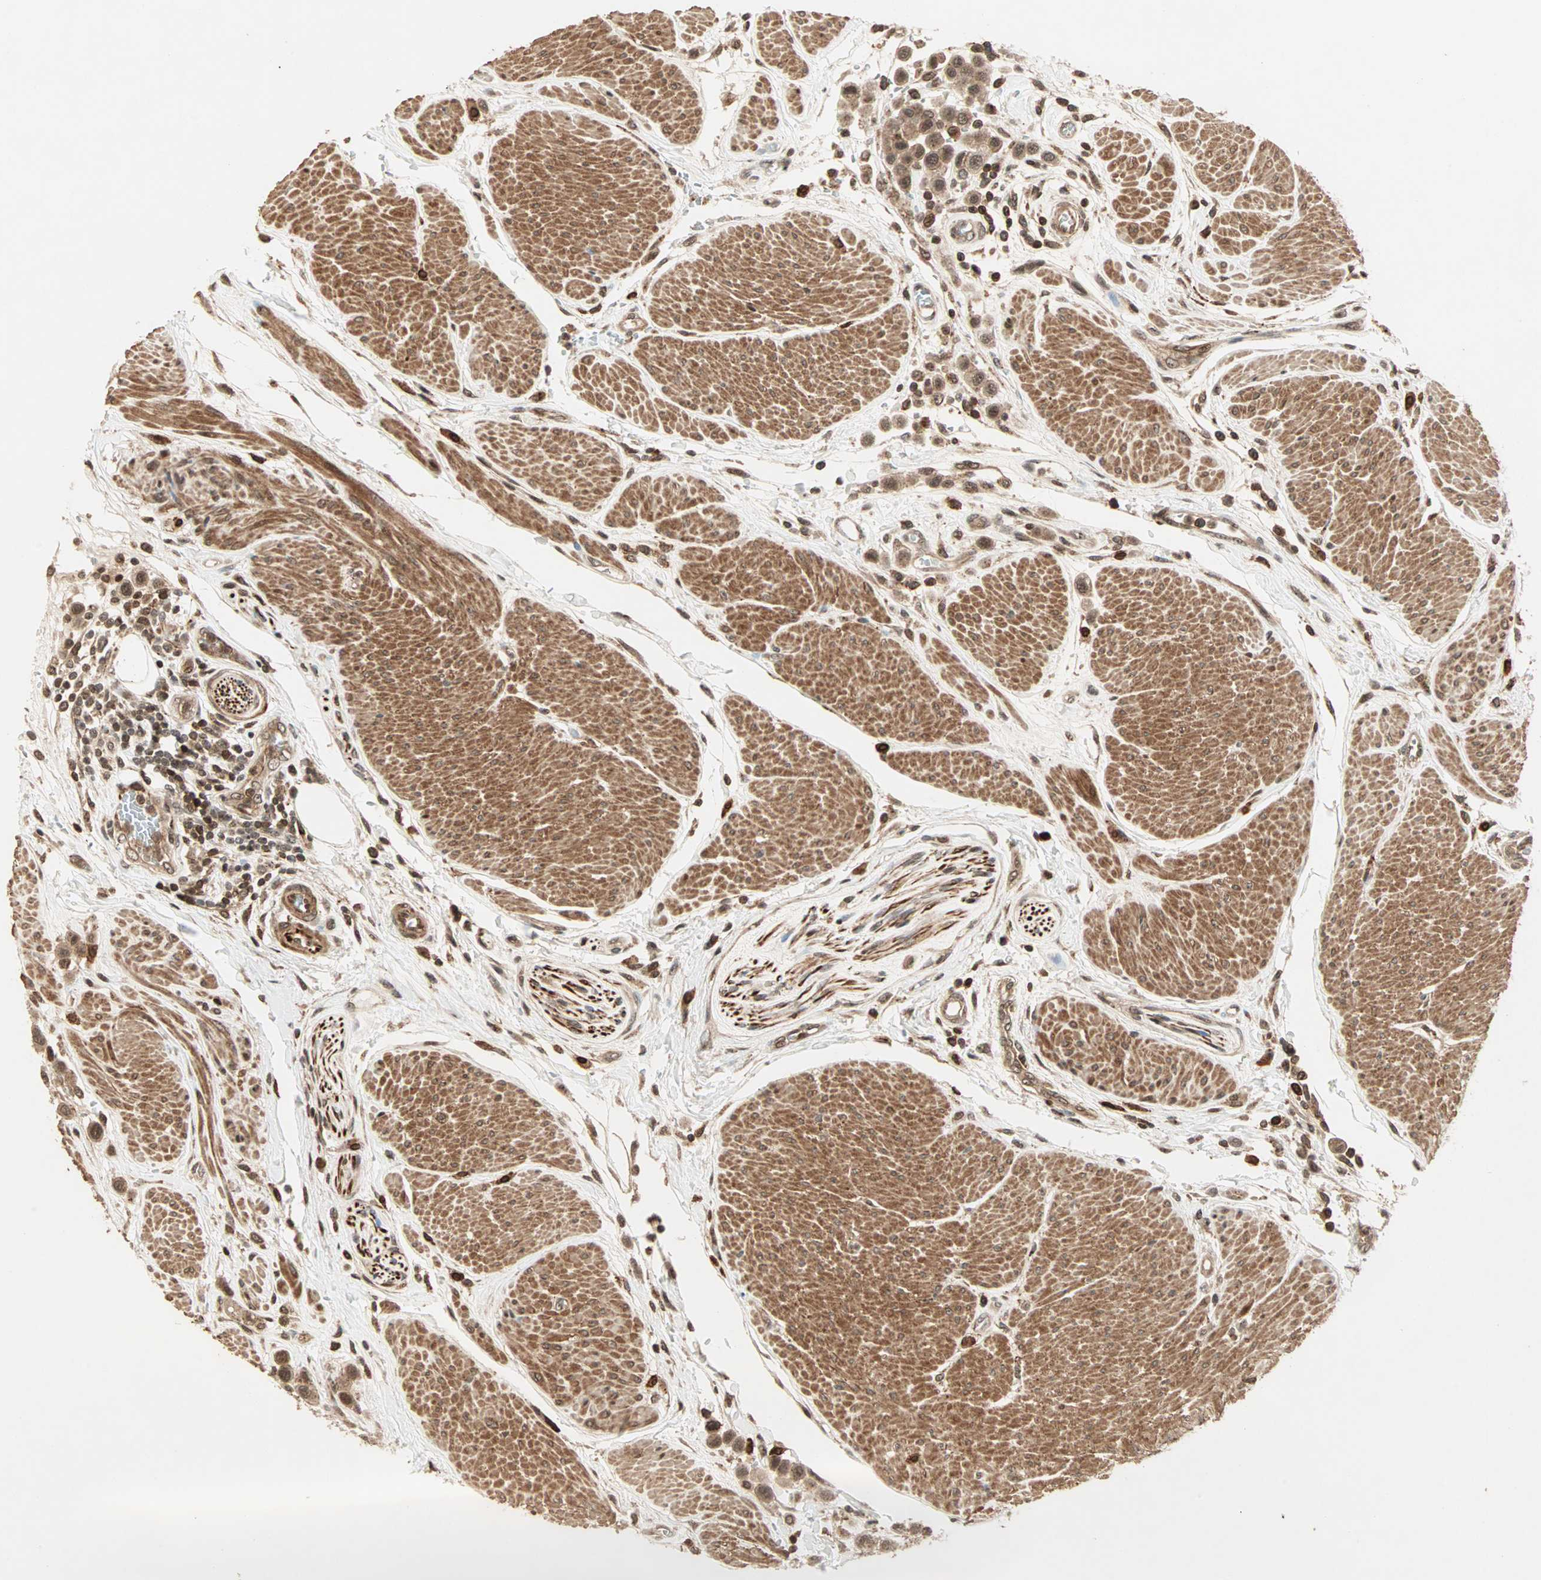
{"staining": {"intensity": "strong", "quantity": ">75%", "location": "cytoplasmic/membranous,nuclear"}, "tissue": "urothelial cancer", "cell_type": "Tumor cells", "image_type": "cancer", "snomed": [{"axis": "morphology", "description": "Urothelial carcinoma, High grade"}, {"axis": "topography", "description": "Urinary bladder"}], "caption": "Urothelial cancer tissue exhibits strong cytoplasmic/membranous and nuclear expression in about >75% of tumor cells, visualized by immunohistochemistry.", "gene": "ZBED9", "patient": {"sex": "male", "age": 50}}